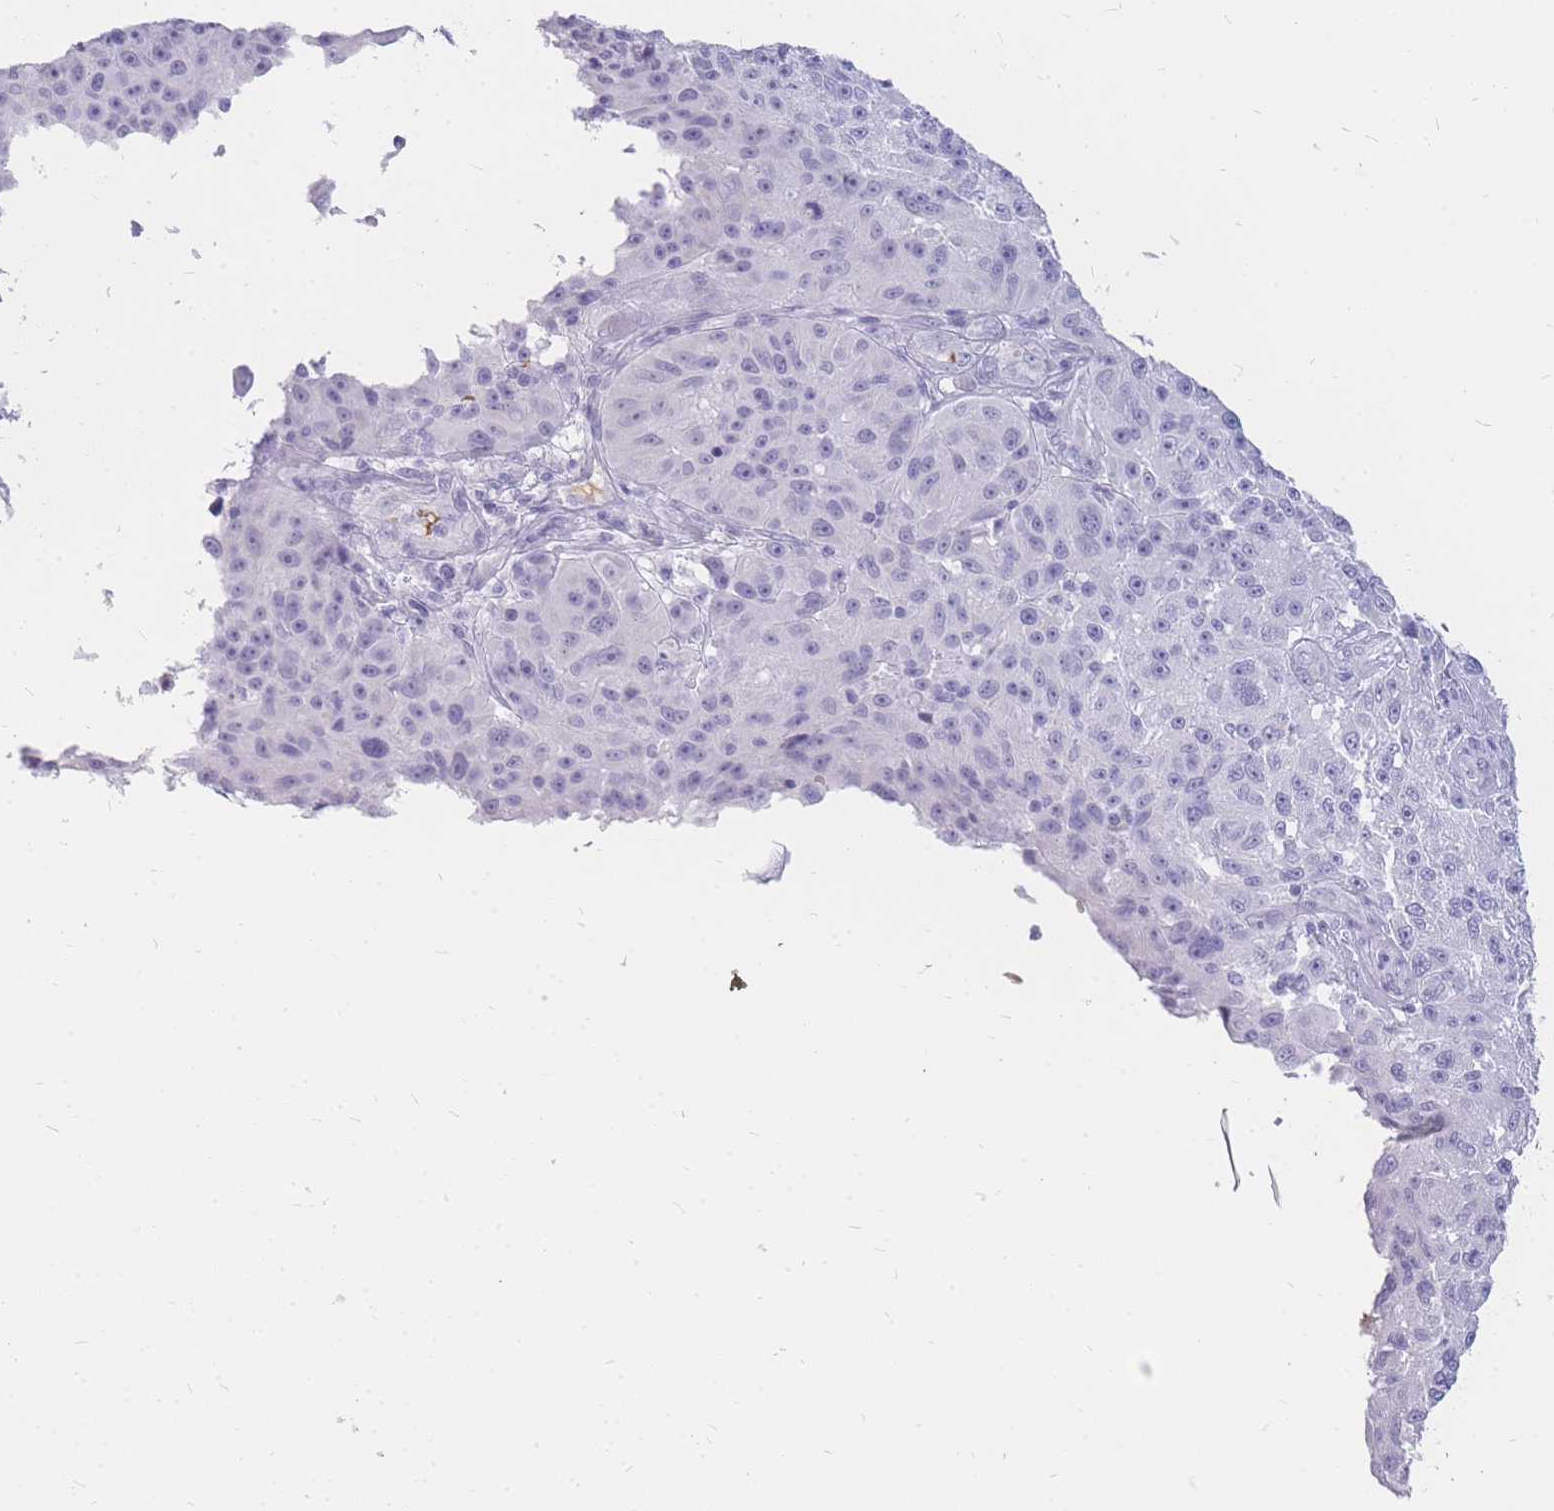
{"staining": {"intensity": "negative", "quantity": "none", "location": "none"}, "tissue": "melanoma", "cell_type": "Tumor cells", "image_type": "cancer", "snomed": [{"axis": "morphology", "description": "Malignant melanoma, NOS"}, {"axis": "topography", "description": "Skin"}], "caption": "The micrograph exhibits no staining of tumor cells in melanoma.", "gene": "INS", "patient": {"sex": "male", "age": 53}}